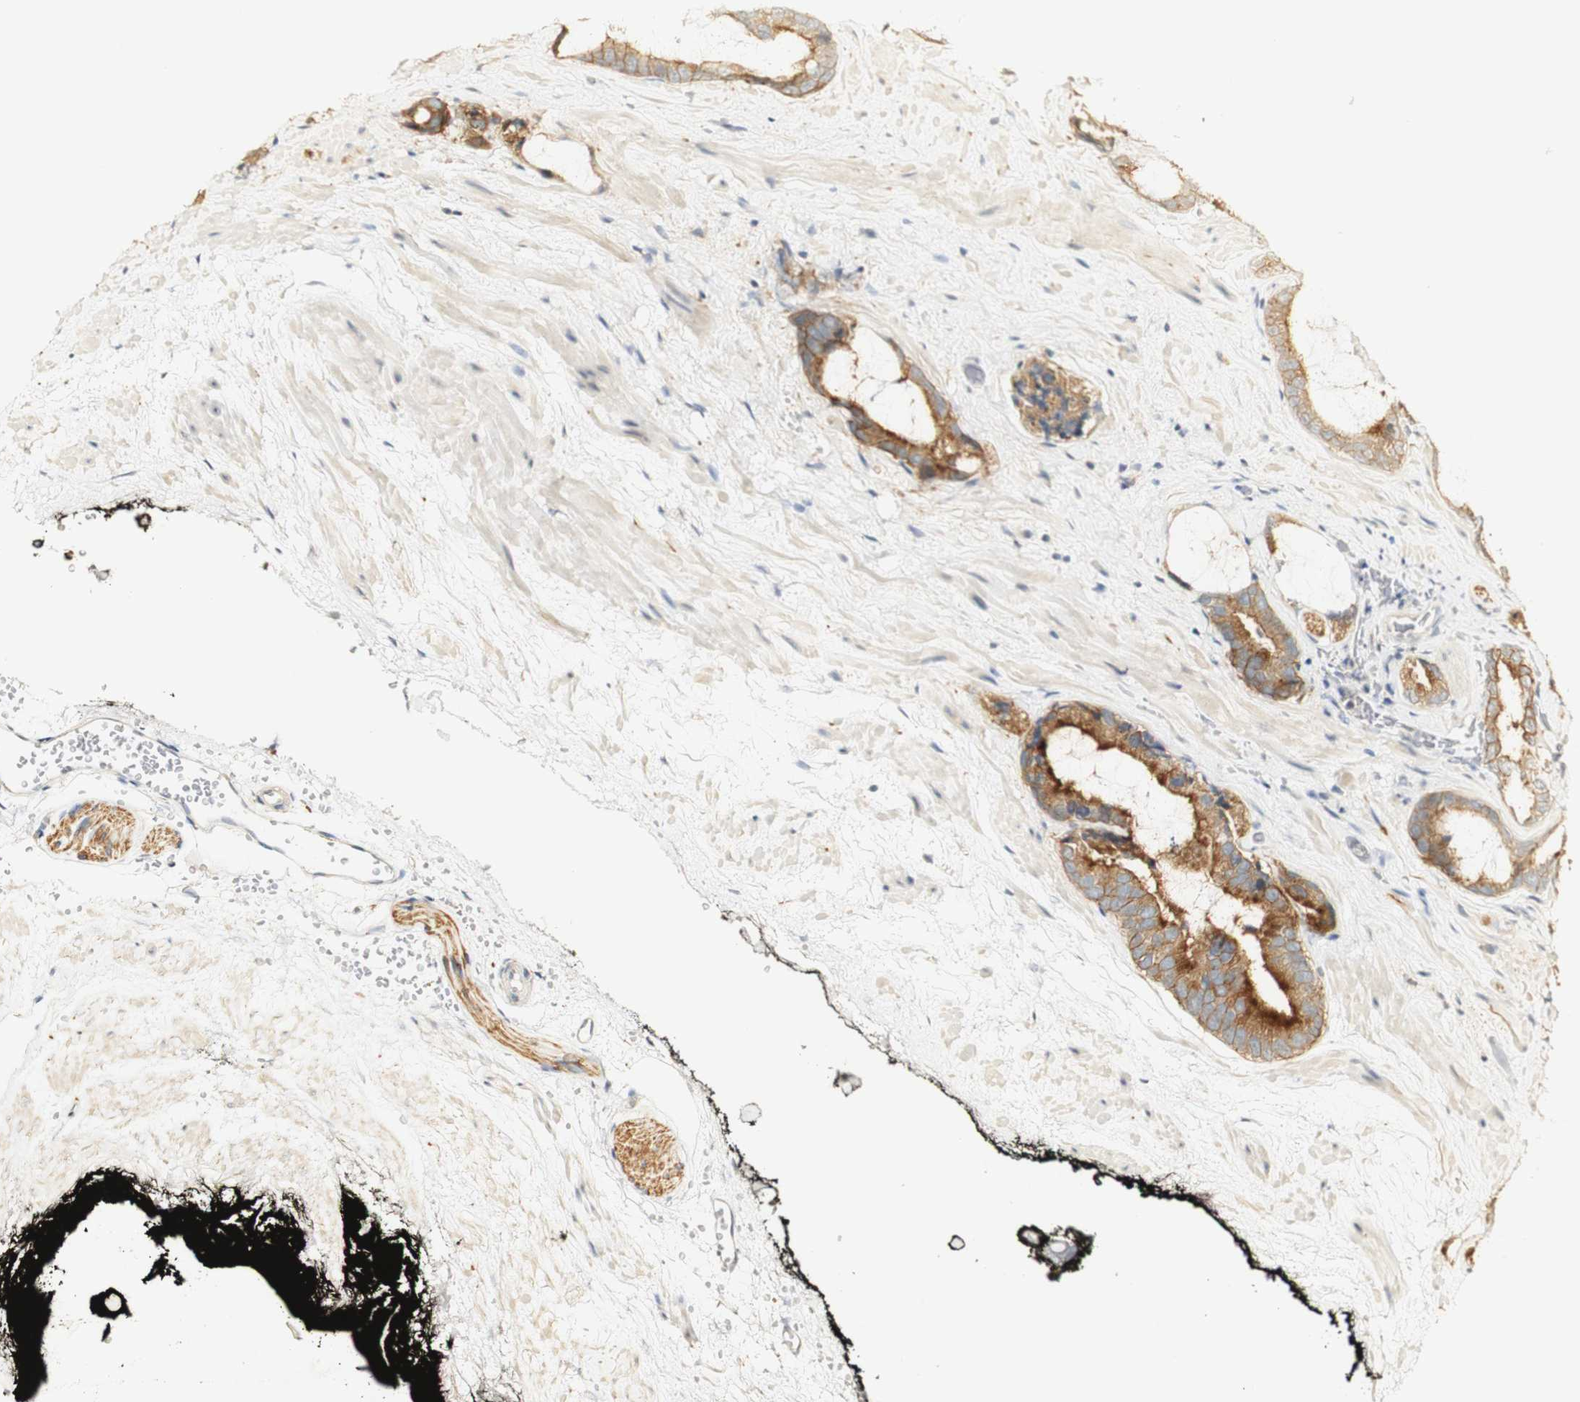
{"staining": {"intensity": "moderate", "quantity": ">75%", "location": "cytoplasmic/membranous"}, "tissue": "prostate cancer", "cell_type": "Tumor cells", "image_type": "cancer", "snomed": [{"axis": "morphology", "description": "Adenocarcinoma, Low grade"}, {"axis": "topography", "description": "Prostate"}], "caption": "A medium amount of moderate cytoplasmic/membranous staining is present in approximately >75% of tumor cells in prostate adenocarcinoma (low-grade) tissue. (DAB IHC with brightfield microscopy, high magnification).", "gene": "SYT7", "patient": {"sex": "male", "age": 60}}